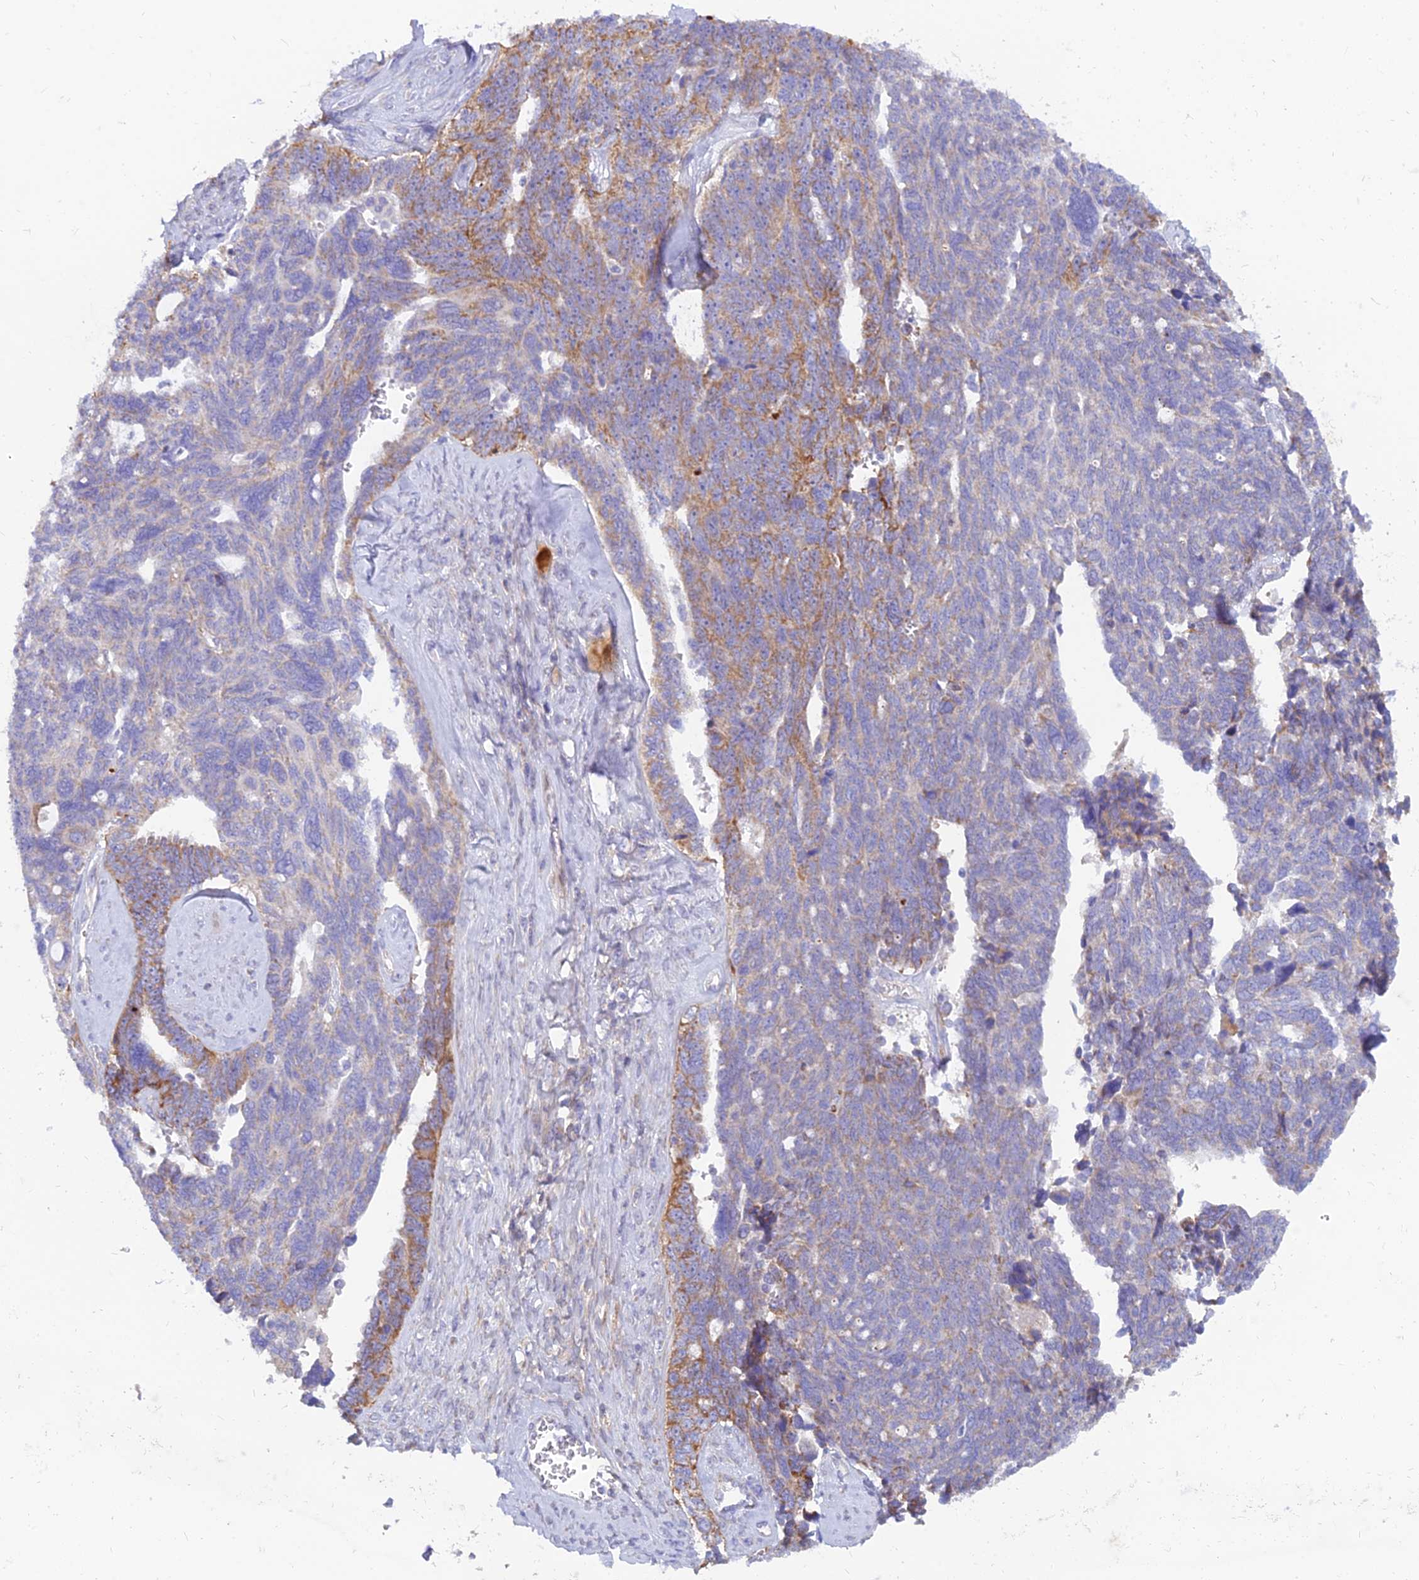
{"staining": {"intensity": "moderate", "quantity": "<25%", "location": "cytoplasmic/membranous"}, "tissue": "ovarian cancer", "cell_type": "Tumor cells", "image_type": "cancer", "snomed": [{"axis": "morphology", "description": "Cystadenocarcinoma, serous, NOS"}, {"axis": "topography", "description": "Ovary"}], "caption": "A low amount of moderate cytoplasmic/membranous positivity is seen in approximately <25% of tumor cells in ovarian cancer (serous cystadenocarcinoma) tissue.", "gene": "TMEM30B", "patient": {"sex": "female", "age": 79}}